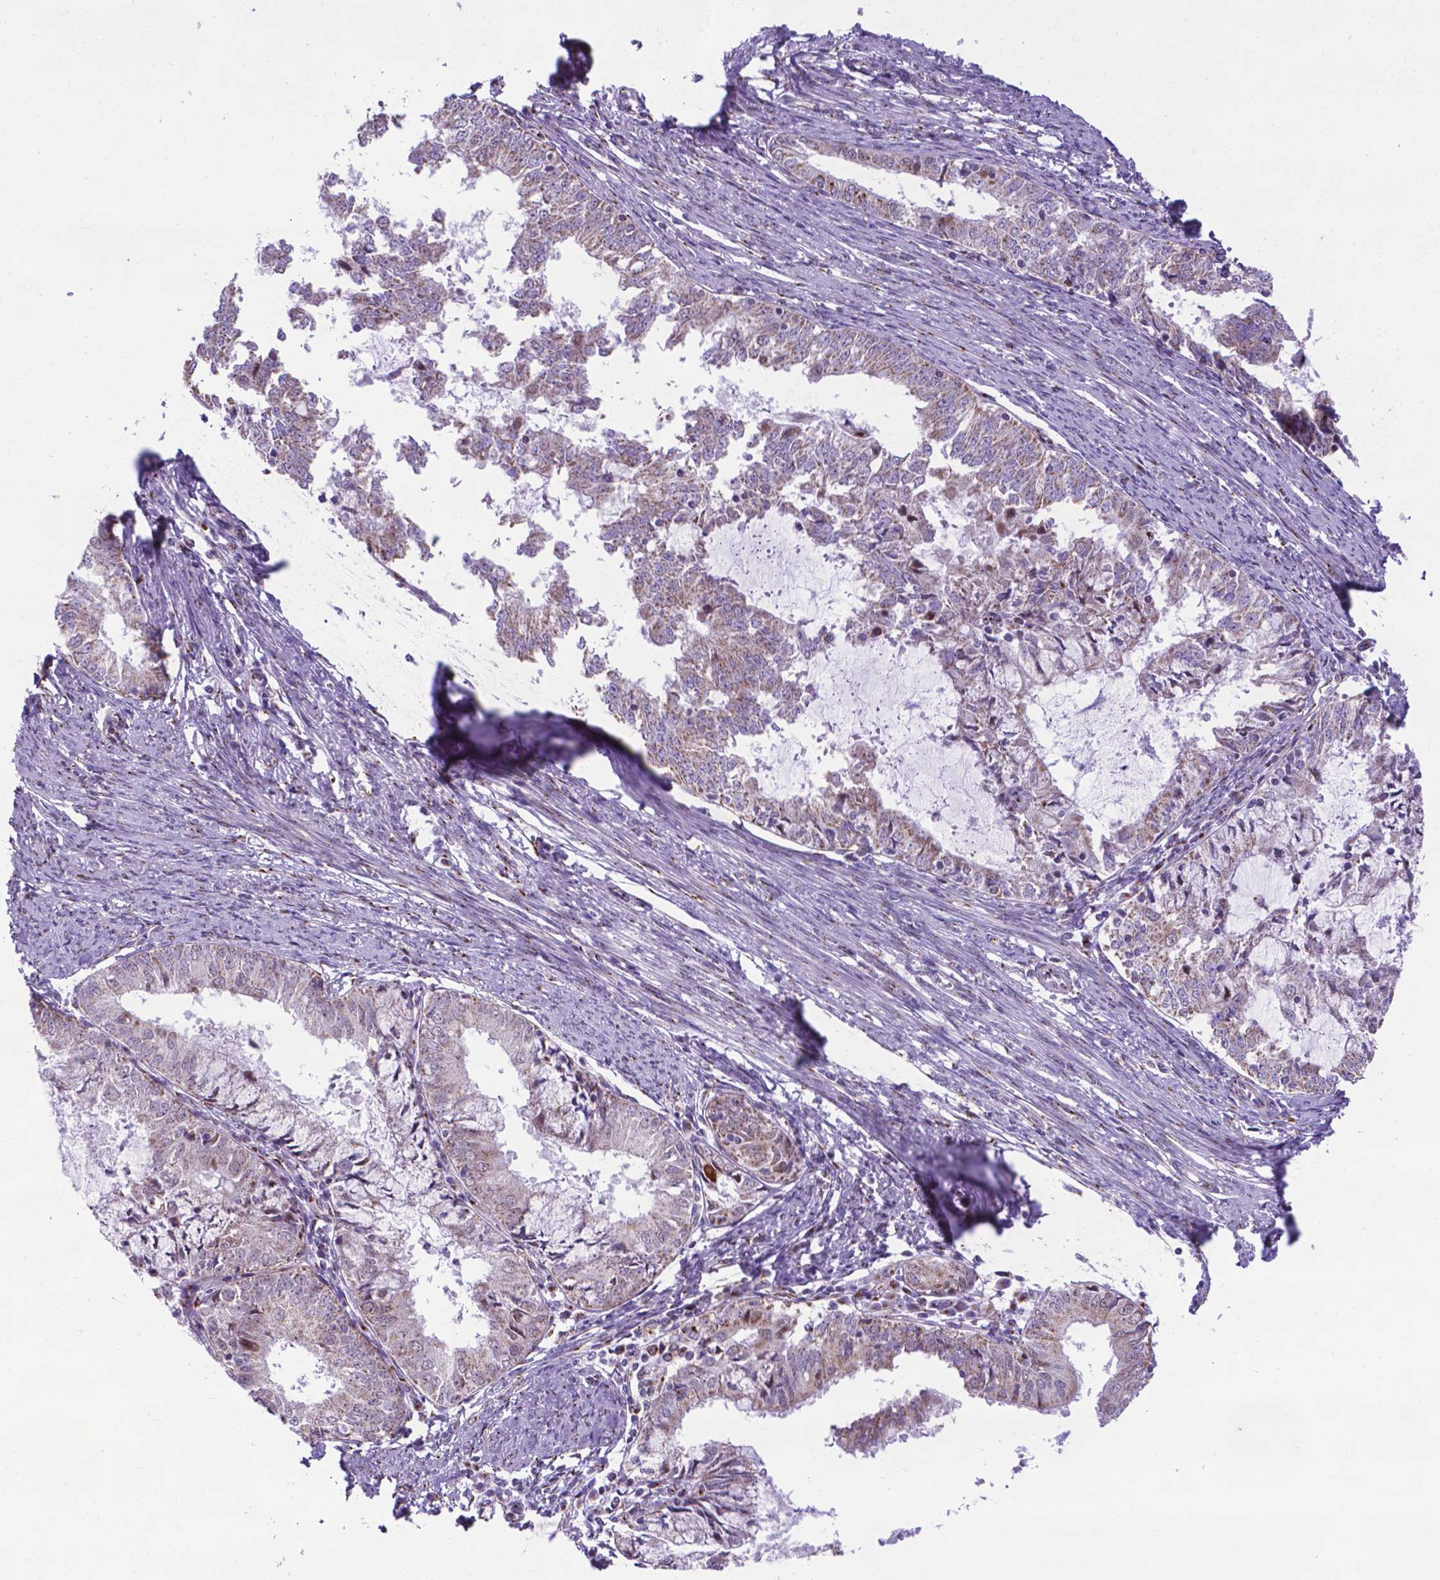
{"staining": {"intensity": "weak", "quantity": "<25%", "location": "cytoplasmic/membranous"}, "tissue": "endometrial cancer", "cell_type": "Tumor cells", "image_type": "cancer", "snomed": [{"axis": "morphology", "description": "Adenocarcinoma, NOS"}, {"axis": "topography", "description": "Endometrium"}], "caption": "IHC of endometrial cancer reveals no positivity in tumor cells.", "gene": "MRPL10", "patient": {"sex": "female", "age": 57}}